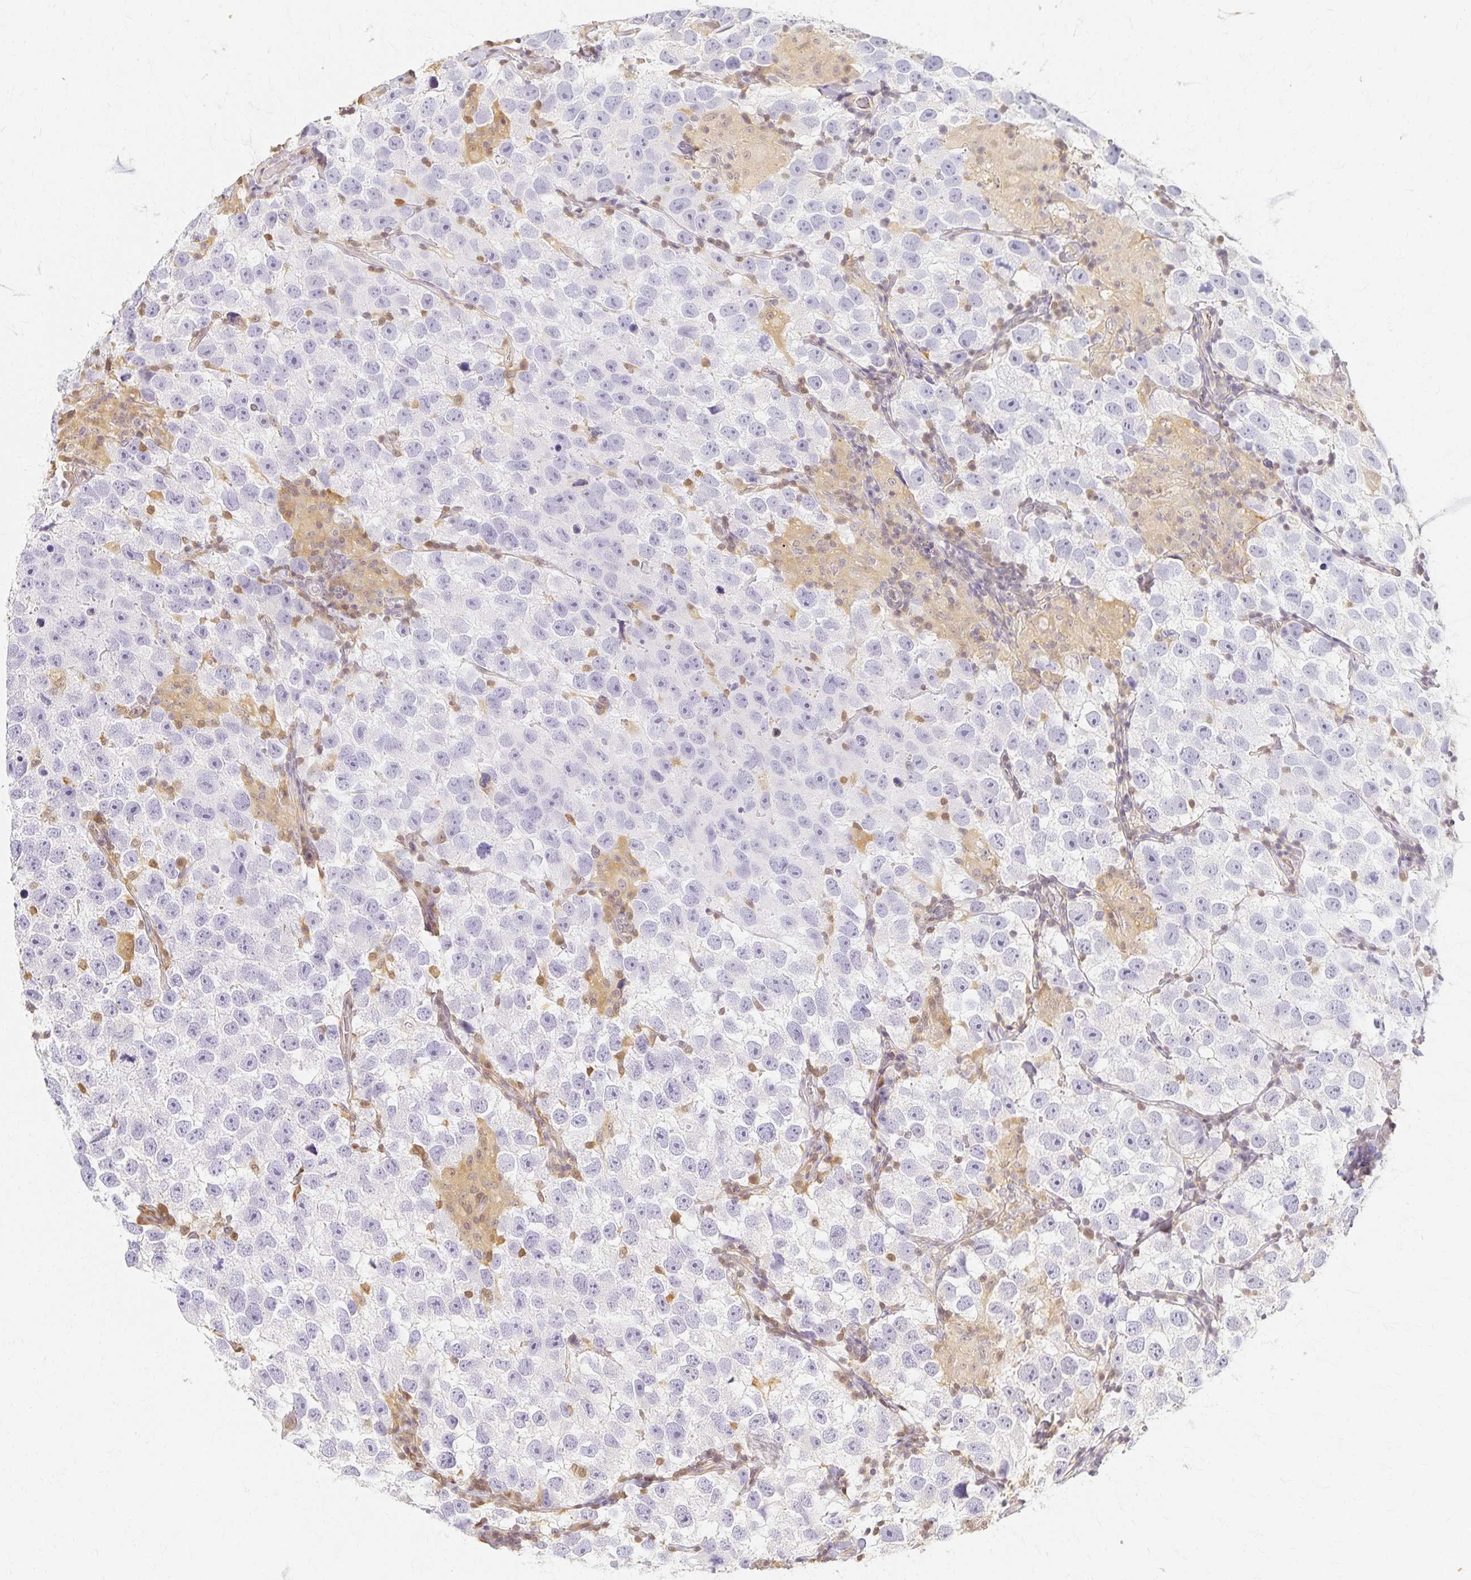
{"staining": {"intensity": "negative", "quantity": "none", "location": "none"}, "tissue": "testis cancer", "cell_type": "Tumor cells", "image_type": "cancer", "snomed": [{"axis": "morphology", "description": "Seminoma, NOS"}, {"axis": "topography", "description": "Testis"}], "caption": "High power microscopy histopathology image of an immunohistochemistry image of seminoma (testis), revealing no significant staining in tumor cells.", "gene": "AZGP1", "patient": {"sex": "male", "age": 26}}